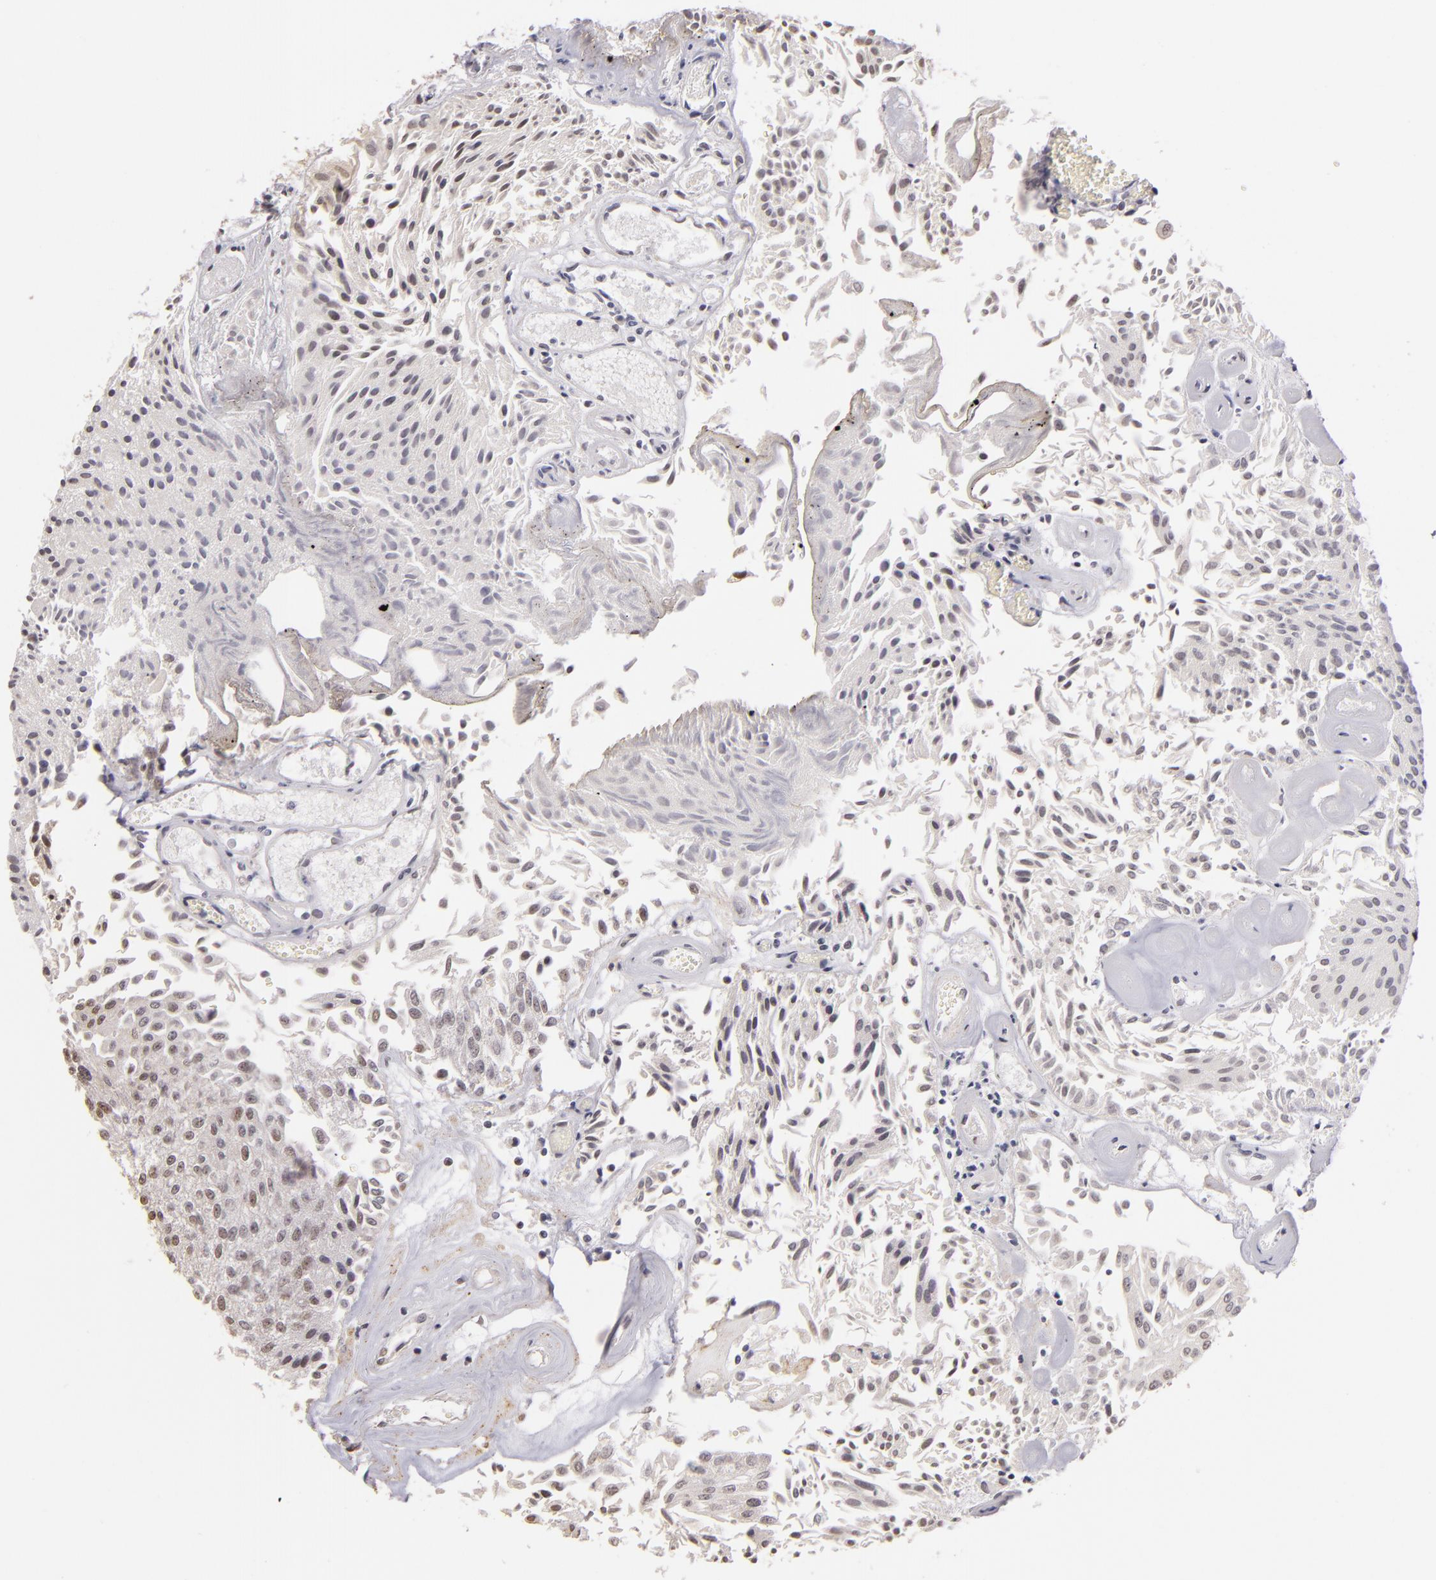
{"staining": {"intensity": "weak", "quantity": "<25%", "location": "nuclear"}, "tissue": "urothelial cancer", "cell_type": "Tumor cells", "image_type": "cancer", "snomed": [{"axis": "morphology", "description": "Urothelial carcinoma, Low grade"}, {"axis": "topography", "description": "Urinary bladder"}], "caption": "A histopathology image of urothelial cancer stained for a protein exhibits no brown staining in tumor cells.", "gene": "RARB", "patient": {"sex": "male", "age": 86}}